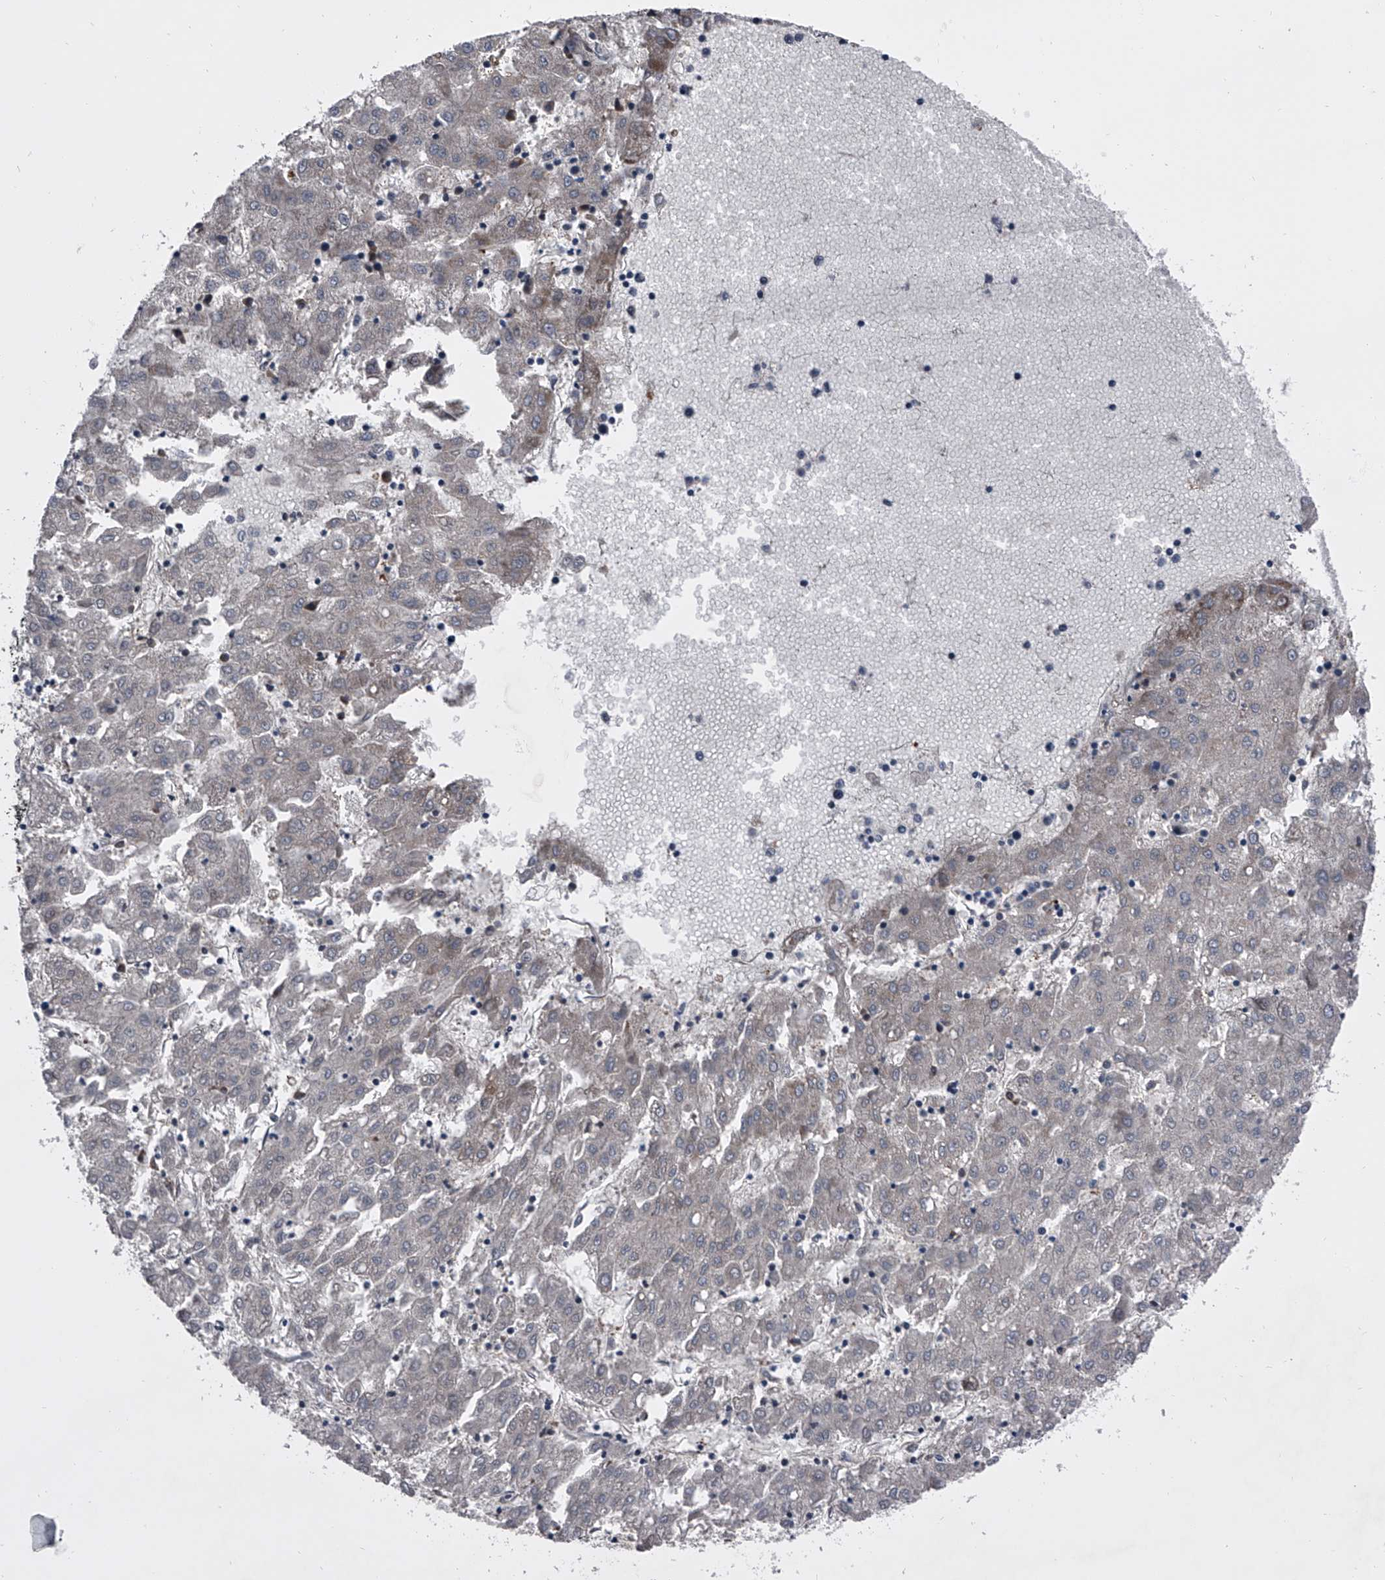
{"staining": {"intensity": "negative", "quantity": "none", "location": "none"}, "tissue": "liver cancer", "cell_type": "Tumor cells", "image_type": "cancer", "snomed": [{"axis": "morphology", "description": "Carcinoma, Hepatocellular, NOS"}, {"axis": "topography", "description": "Liver"}], "caption": "High power microscopy image of an immunohistochemistry photomicrograph of hepatocellular carcinoma (liver), revealing no significant staining in tumor cells.", "gene": "ELK4", "patient": {"sex": "male", "age": 72}}